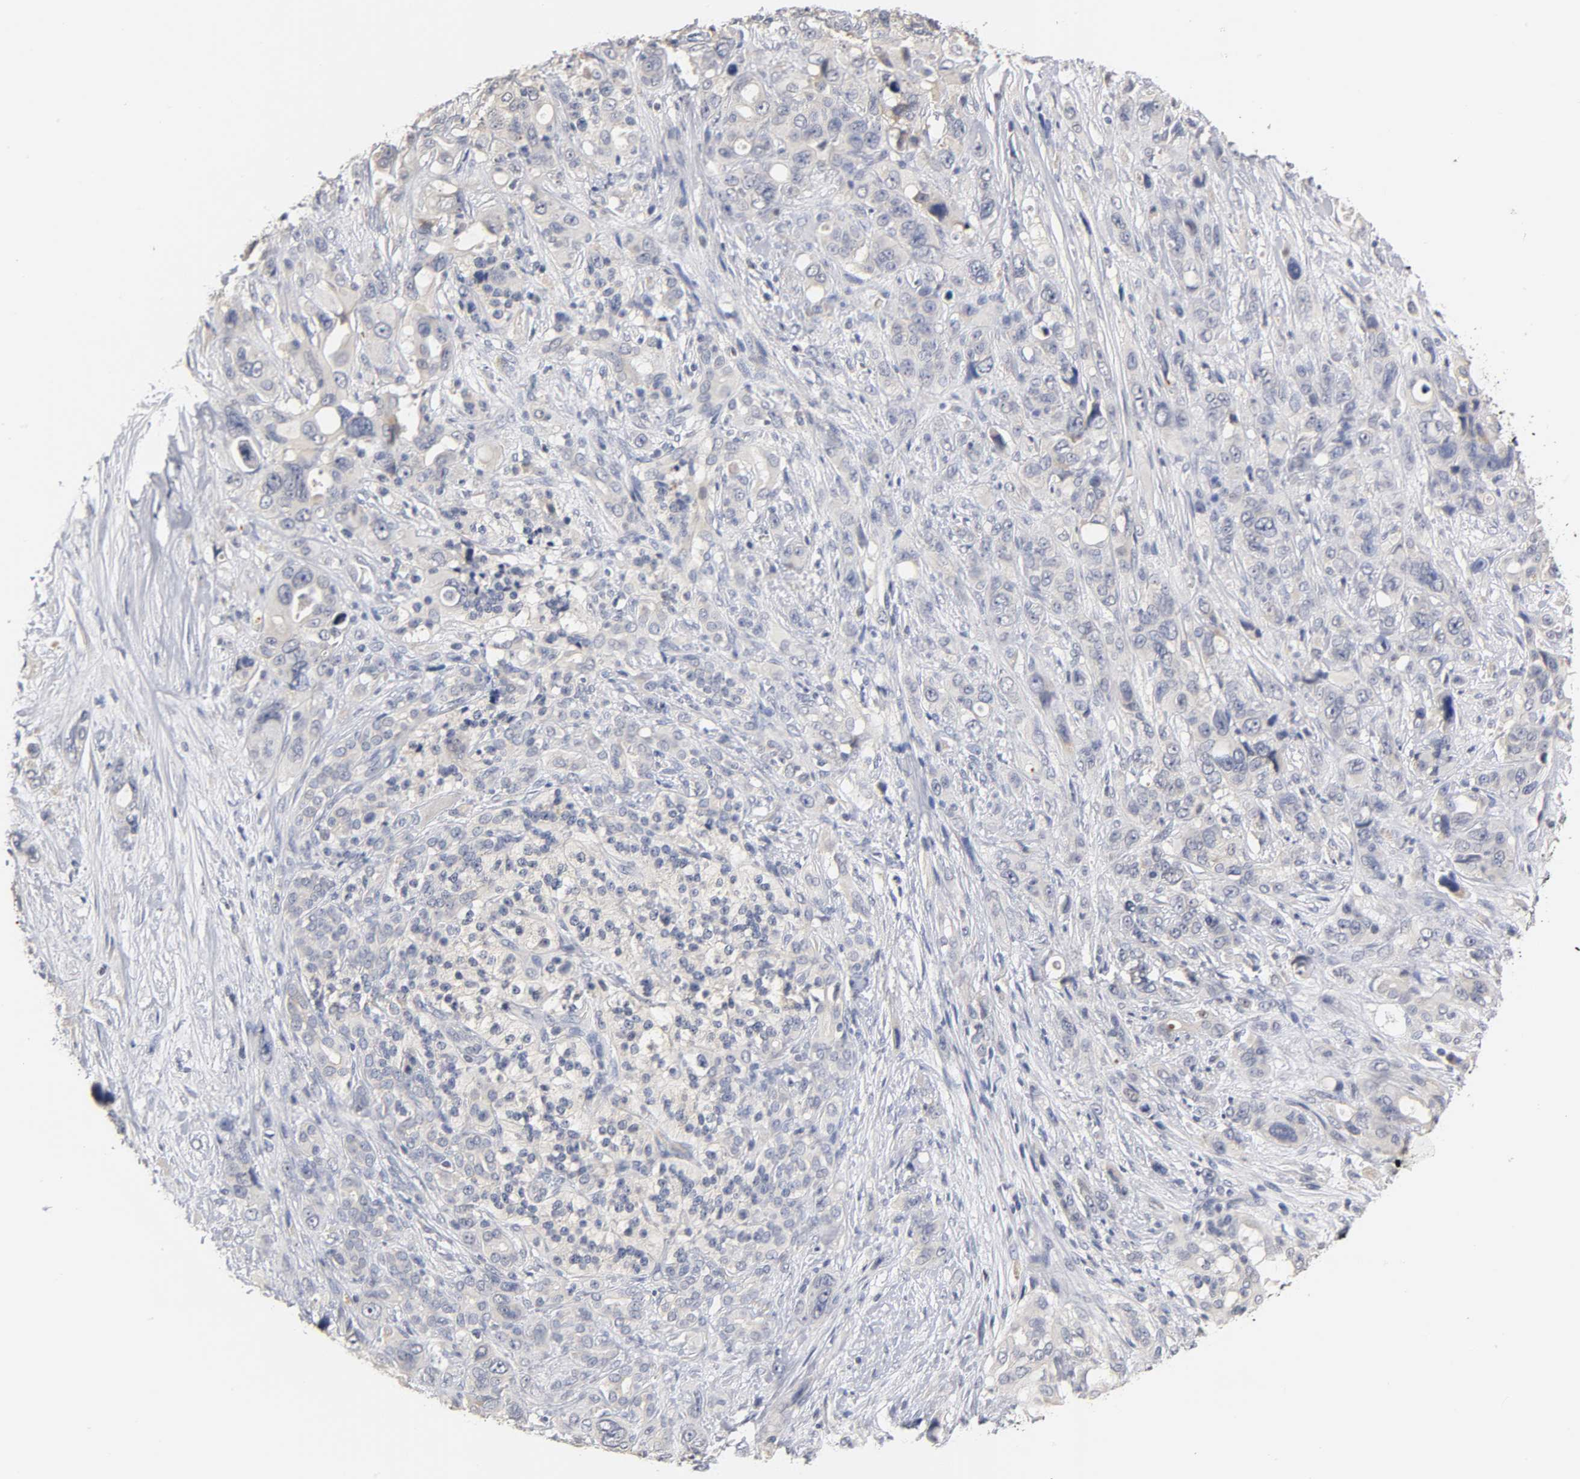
{"staining": {"intensity": "negative", "quantity": "none", "location": "none"}, "tissue": "pancreatic cancer", "cell_type": "Tumor cells", "image_type": "cancer", "snomed": [{"axis": "morphology", "description": "Adenocarcinoma, NOS"}, {"axis": "topography", "description": "Pancreas"}], "caption": "DAB immunohistochemical staining of human pancreatic cancer displays no significant positivity in tumor cells.", "gene": "OVOL1", "patient": {"sex": "male", "age": 46}}